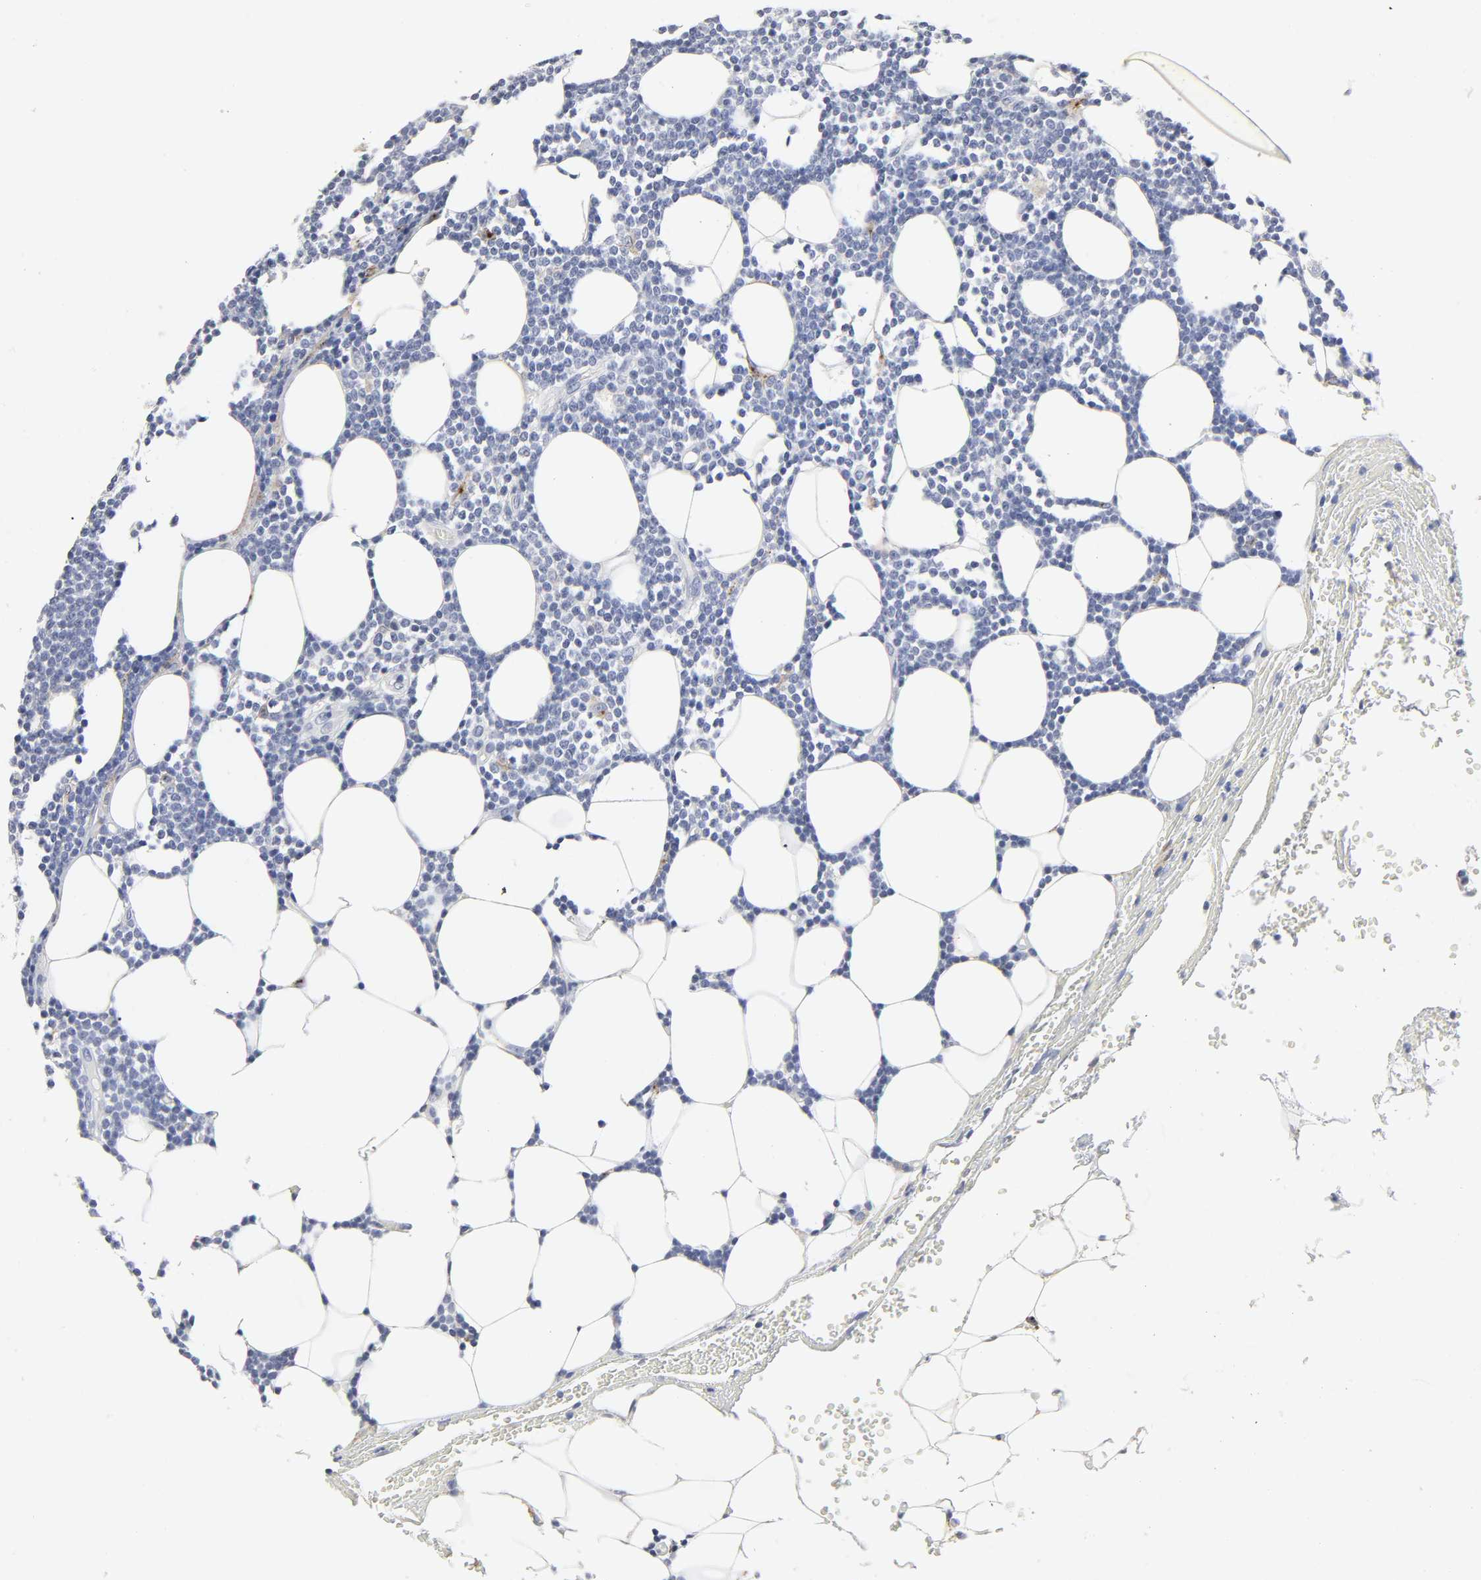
{"staining": {"intensity": "negative", "quantity": "none", "location": "none"}, "tissue": "lymphoma", "cell_type": "Tumor cells", "image_type": "cancer", "snomed": [{"axis": "morphology", "description": "Malignant lymphoma, non-Hodgkin's type, Low grade"}, {"axis": "topography", "description": "Soft tissue"}], "caption": "Image shows no protein expression in tumor cells of lymphoma tissue. (Brightfield microscopy of DAB immunohistochemistry (IHC) at high magnification).", "gene": "LRP1", "patient": {"sex": "male", "age": 92}}